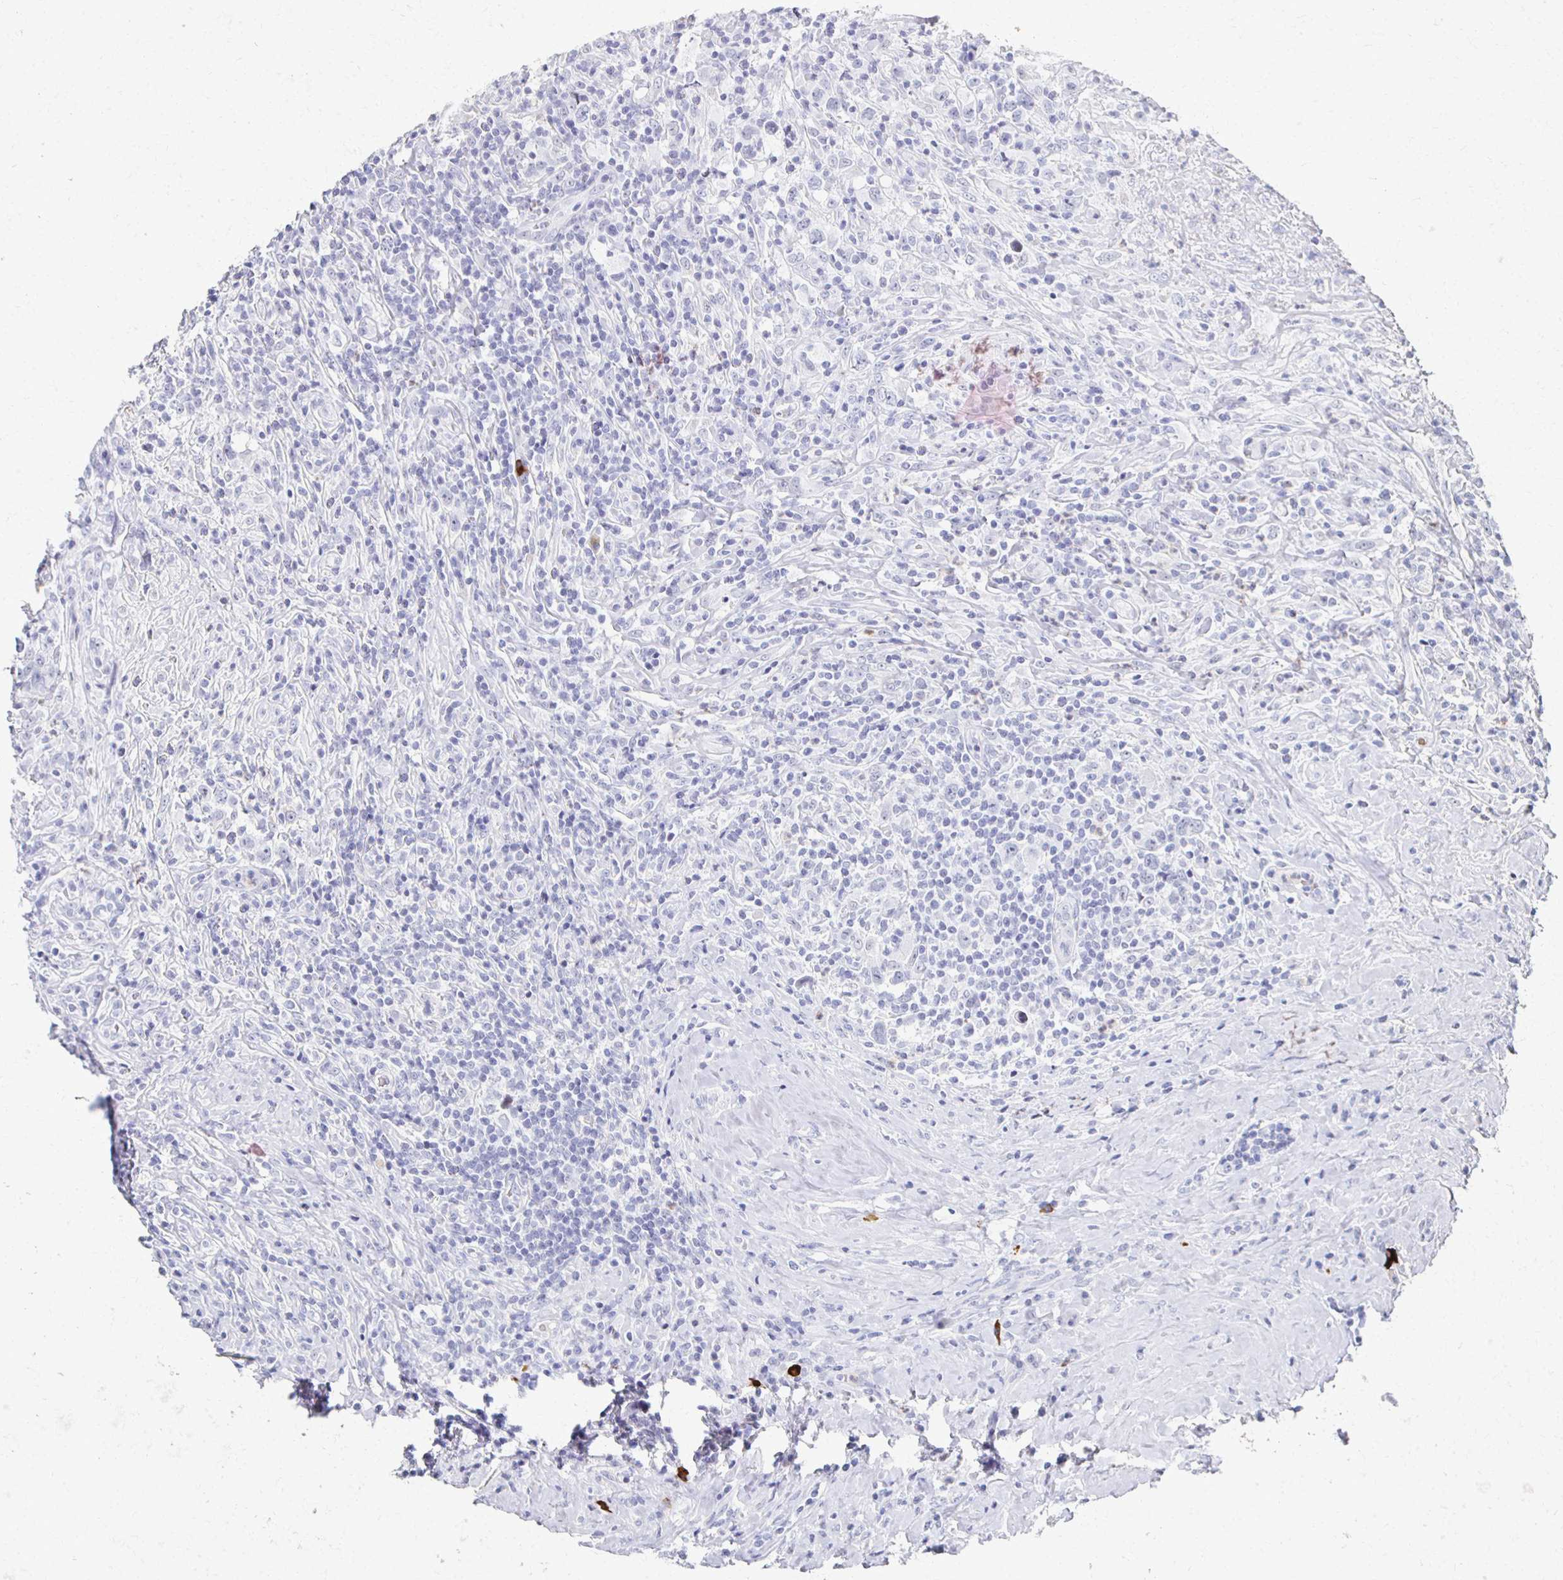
{"staining": {"intensity": "negative", "quantity": "none", "location": "none"}, "tissue": "lymphoma", "cell_type": "Tumor cells", "image_type": "cancer", "snomed": [{"axis": "morphology", "description": "Hodgkin's disease, NOS"}, {"axis": "topography", "description": "Lymph node"}], "caption": "DAB immunohistochemical staining of lymphoma shows no significant expression in tumor cells.", "gene": "CXCR2", "patient": {"sex": "female", "age": 18}}